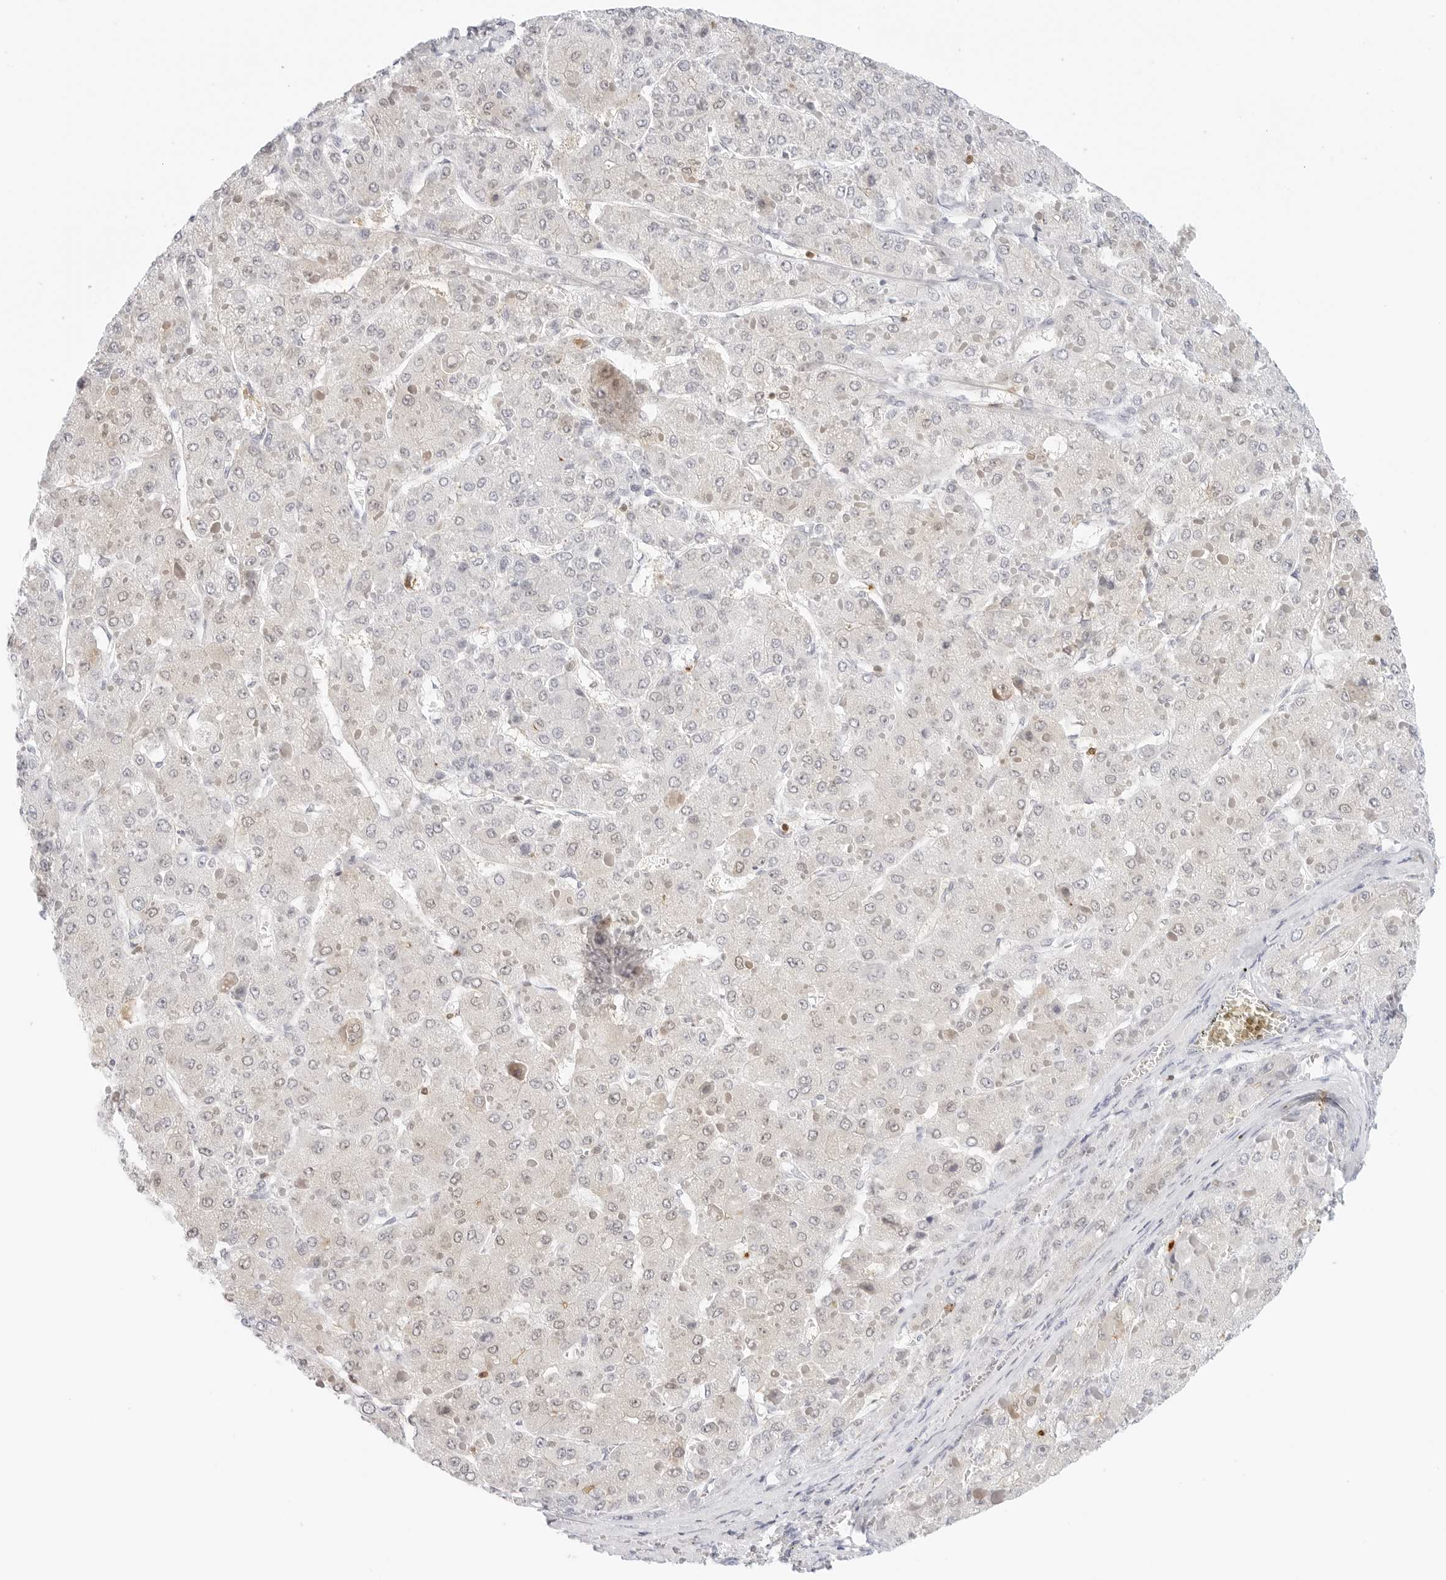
{"staining": {"intensity": "weak", "quantity": "25%-75%", "location": "cytoplasmic/membranous,nuclear"}, "tissue": "liver cancer", "cell_type": "Tumor cells", "image_type": "cancer", "snomed": [{"axis": "morphology", "description": "Carcinoma, Hepatocellular, NOS"}, {"axis": "topography", "description": "Liver"}], "caption": "Brown immunohistochemical staining in human liver hepatocellular carcinoma shows weak cytoplasmic/membranous and nuclear expression in about 25%-75% of tumor cells.", "gene": "SLC9A3R1", "patient": {"sex": "female", "age": 73}}